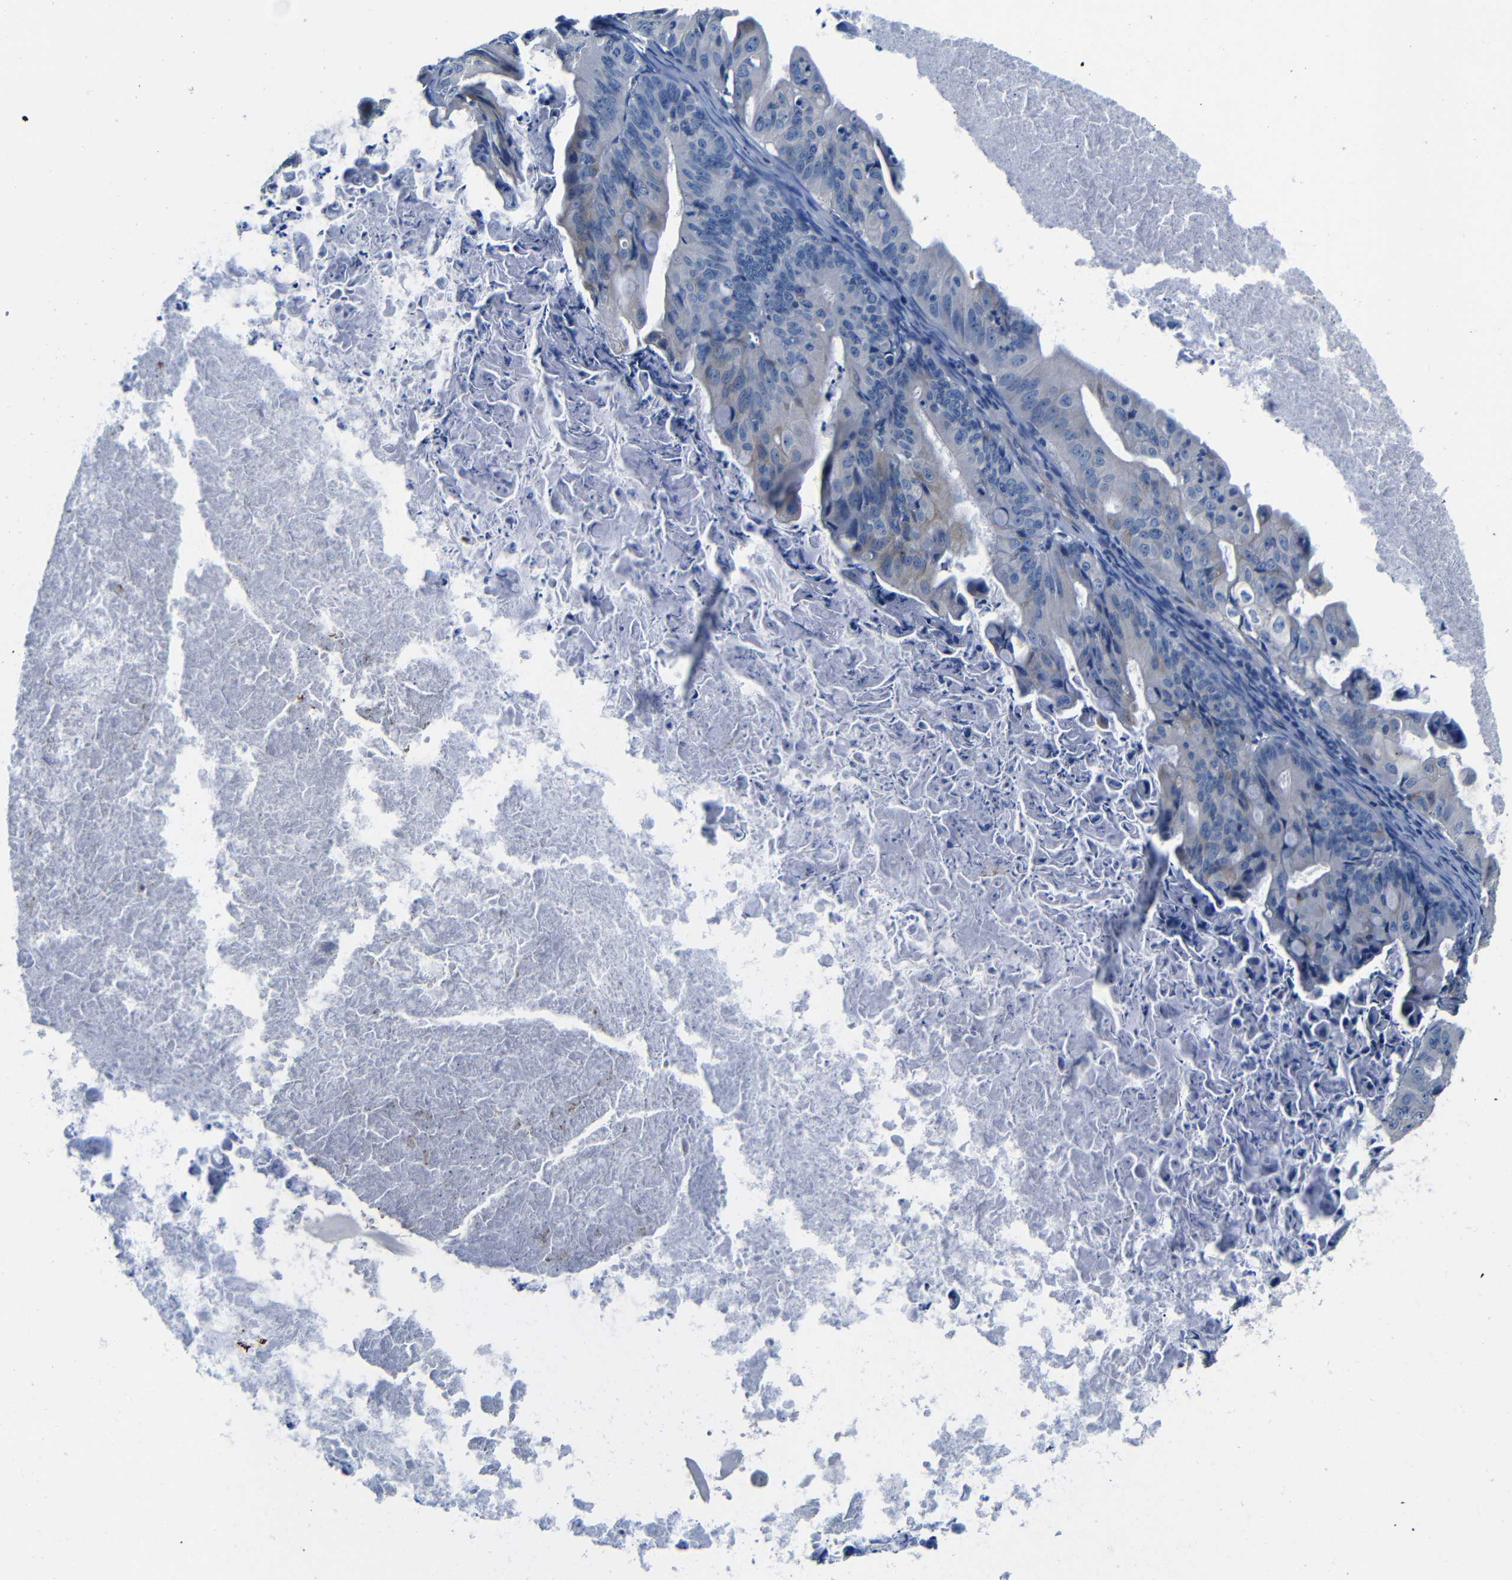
{"staining": {"intensity": "moderate", "quantity": "<25%", "location": "cytoplasmic/membranous"}, "tissue": "ovarian cancer", "cell_type": "Tumor cells", "image_type": "cancer", "snomed": [{"axis": "morphology", "description": "Cystadenocarcinoma, mucinous, NOS"}, {"axis": "topography", "description": "Ovary"}], "caption": "Ovarian cancer (mucinous cystadenocarcinoma) stained with a brown dye shows moderate cytoplasmic/membranous positive positivity in approximately <25% of tumor cells.", "gene": "TNFAIP1", "patient": {"sex": "female", "age": 37}}